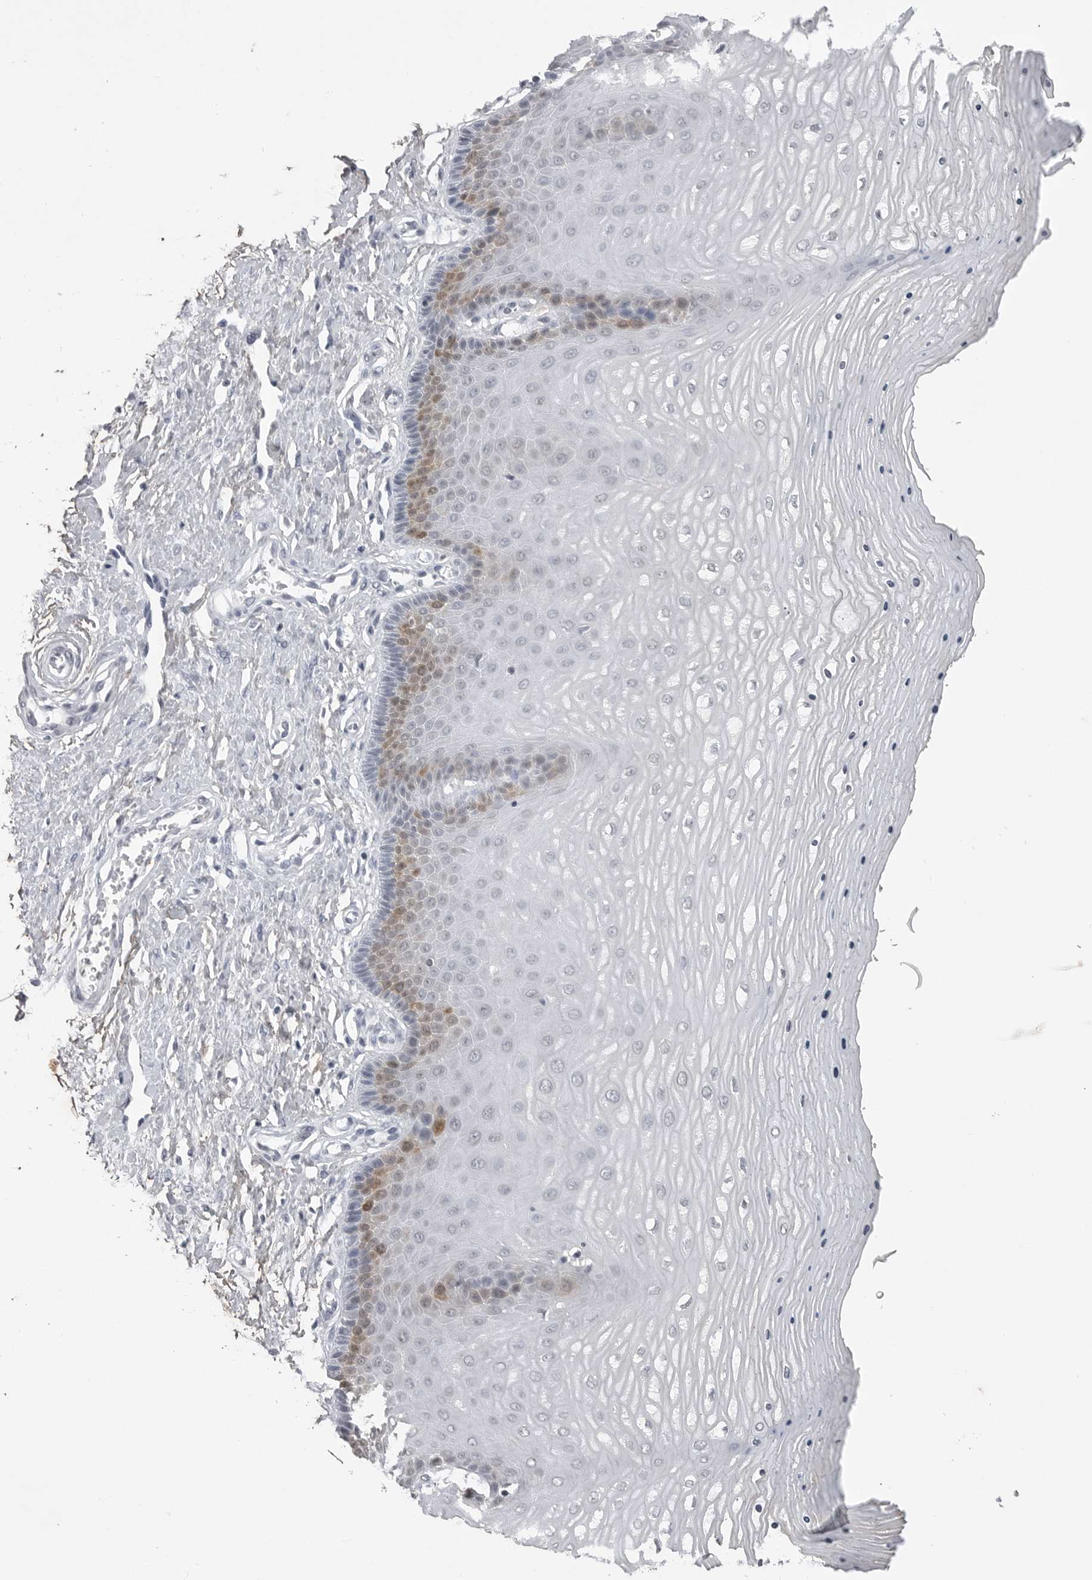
{"staining": {"intensity": "negative", "quantity": "none", "location": "none"}, "tissue": "cervix", "cell_type": "Glandular cells", "image_type": "normal", "snomed": [{"axis": "morphology", "description": "Normal tissue, NOS"}, {"axis": "topography", "description": "Cervix"}], "caption": "The photomicrograph displays no staining of glandular cells in unremarkable cervix. Nuclei are stained in blue.", "gene": "RRM1", "patient": {"sex": "female", "age": 55}}